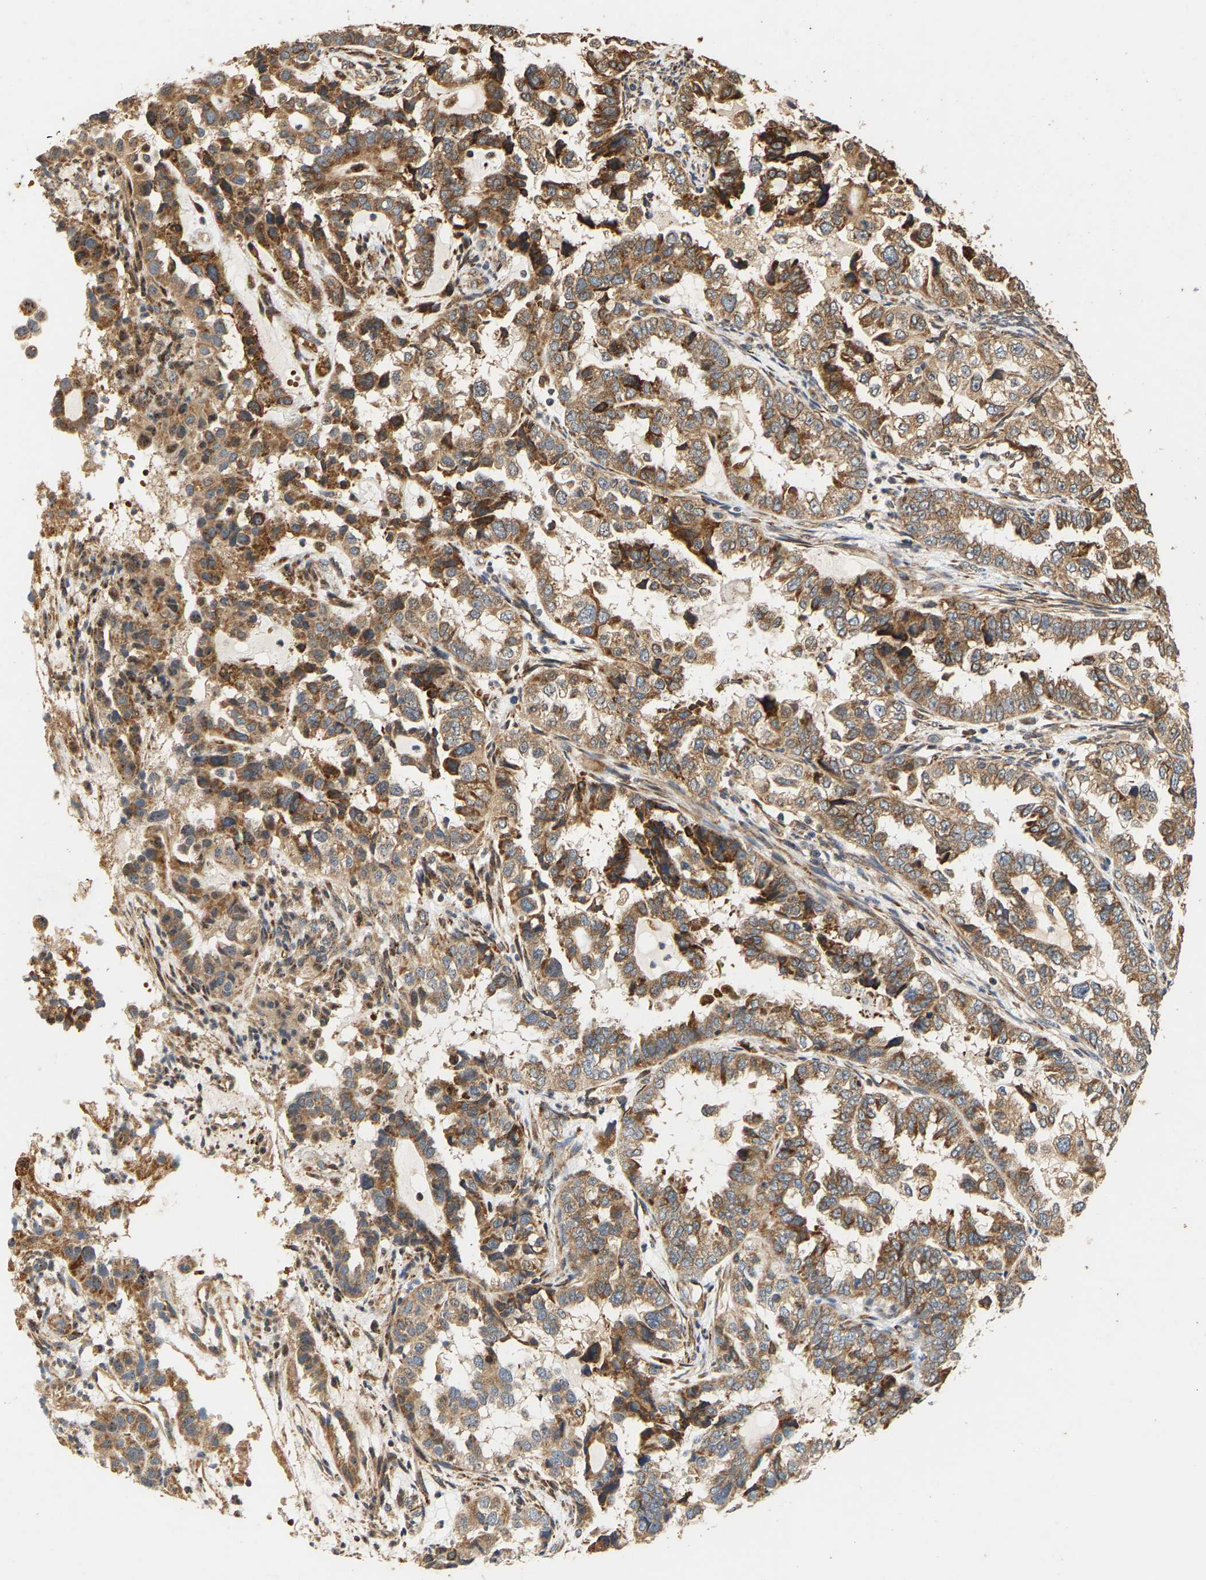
{"staining": {"intensity": "moderate", "quantity": ">75%", "location": "cytoplasmic/membranous"}, "tissue": "endometrial cancer", "cell_type": "Tumor cells", "image_type": "cancer", "snomed": [{"axis": "morphology", "description": "Adenocarcinoma, NOS"}, {"axis": "topography", "description": "Endometrium"}], "caption": "The image shows immunohistochemical staining of adenocarcinoma (endometrial). There is moderate cytoplasmic/membranous positivity is present in approximately >75% of tumor cells. Using DAB (brown) and hematoxylin (blue) stains, captured at high magnification using brightfield microscopy.", "gene": "CIDEC", "patient": {"sex": "female", "age": 85}}